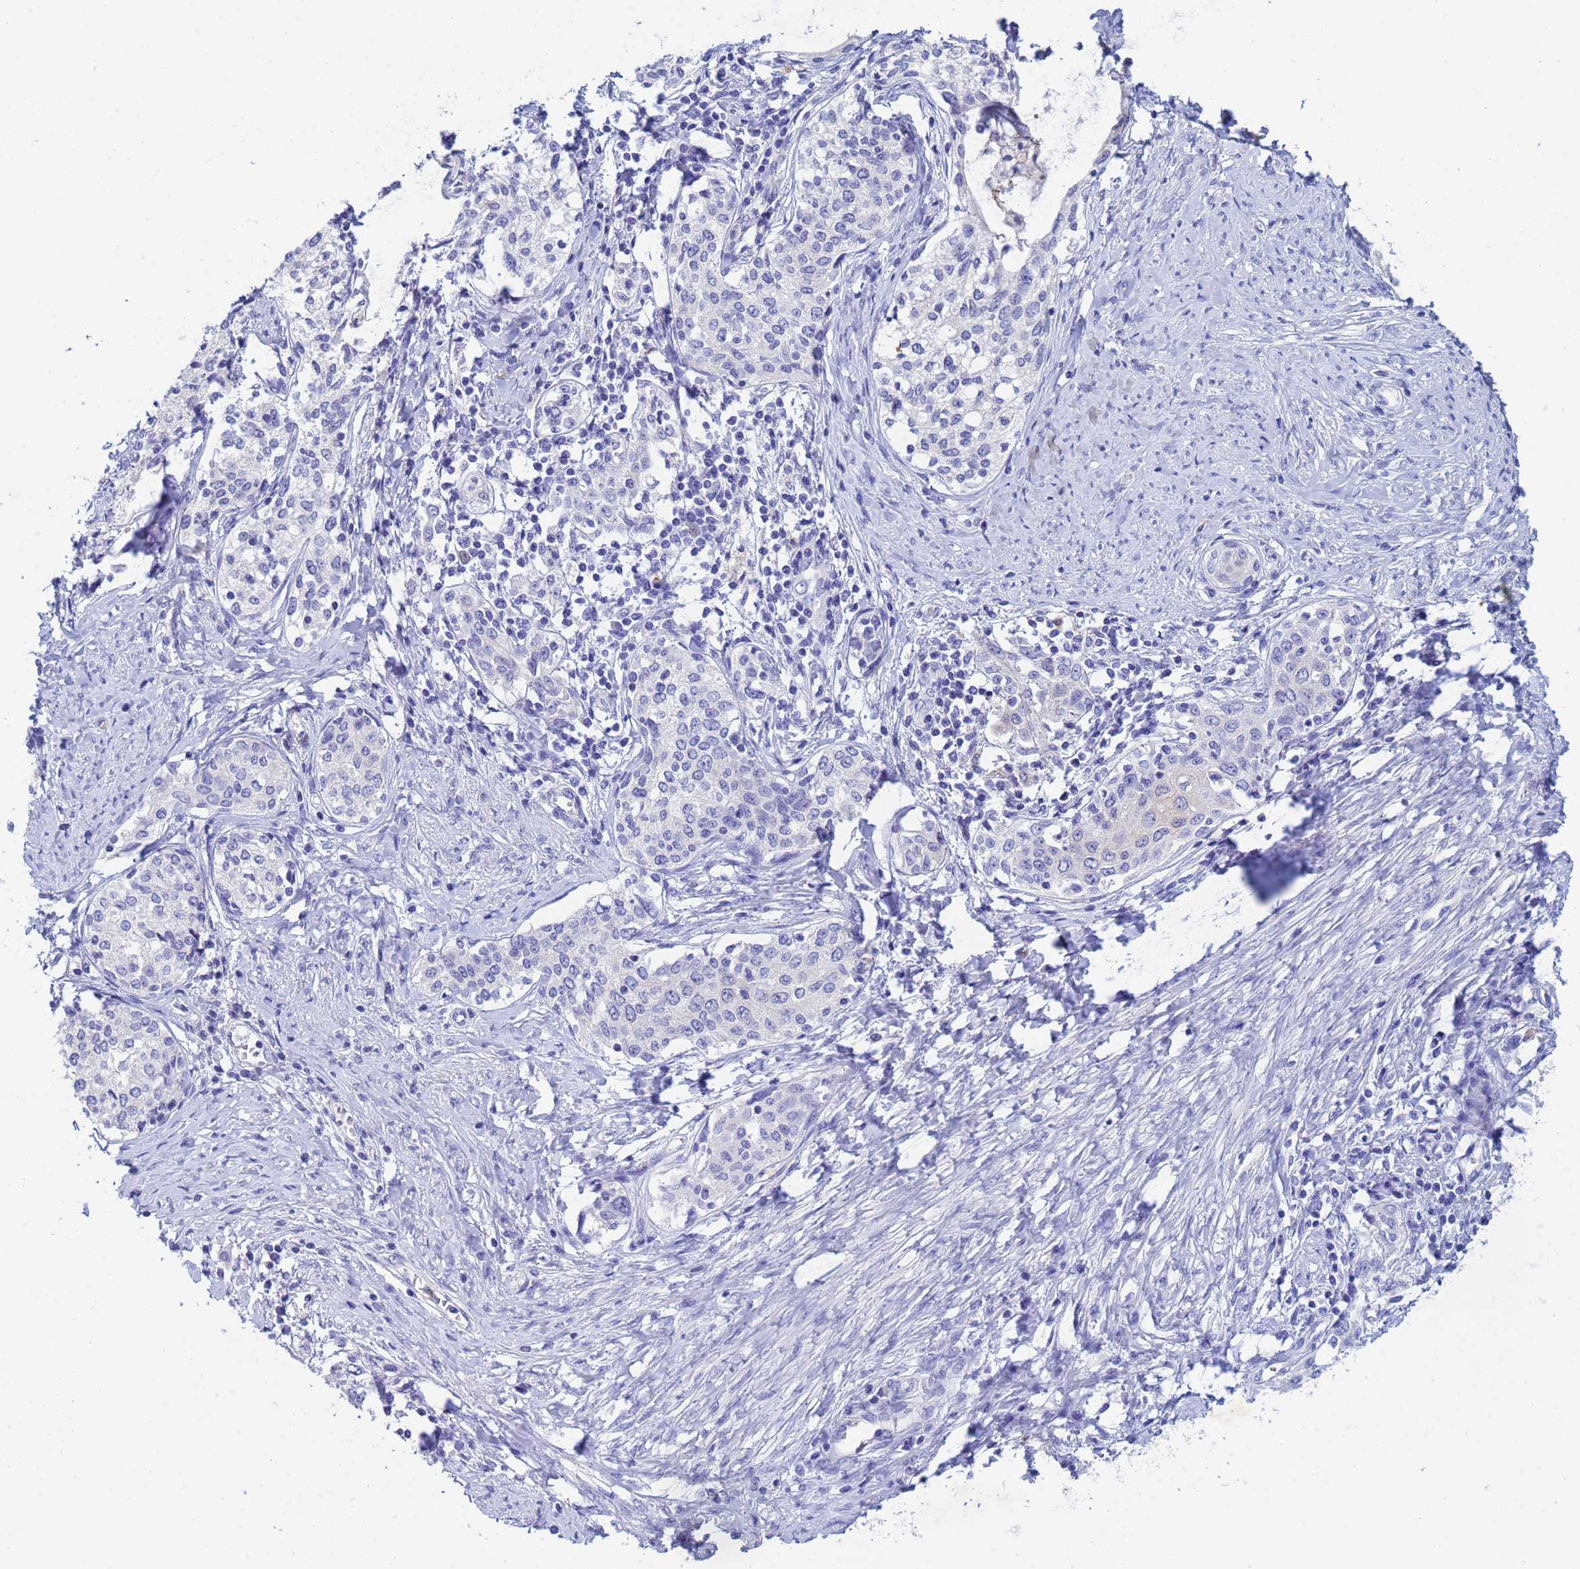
{"staining": {"intensity": "negative", "quantity": "none", "location": "none"}, "tissue": "cervical cancer", "cell_type": "Tumor cells", "image_type": "cancer", "snomed": [{"axis": "morphology", "description": "Squamous cell carcinoma, NOS"}, {"axis": "morphology", "description": "Adenocarcinoma, NOS"}, {"axis": "topography", "description": "Cervix"}], "caption": "This micrograph is of cervical cancer (adenocarcinoma) stained with immunohistochemistry to label a protein in brown with the nuclei are counter-stained blue. There is no expression in tumor cells. (DAB immunohistochemistry (IHC), high magnification).", "gene": "CSTB", "patient": {"sex": "female", "age": 52}}